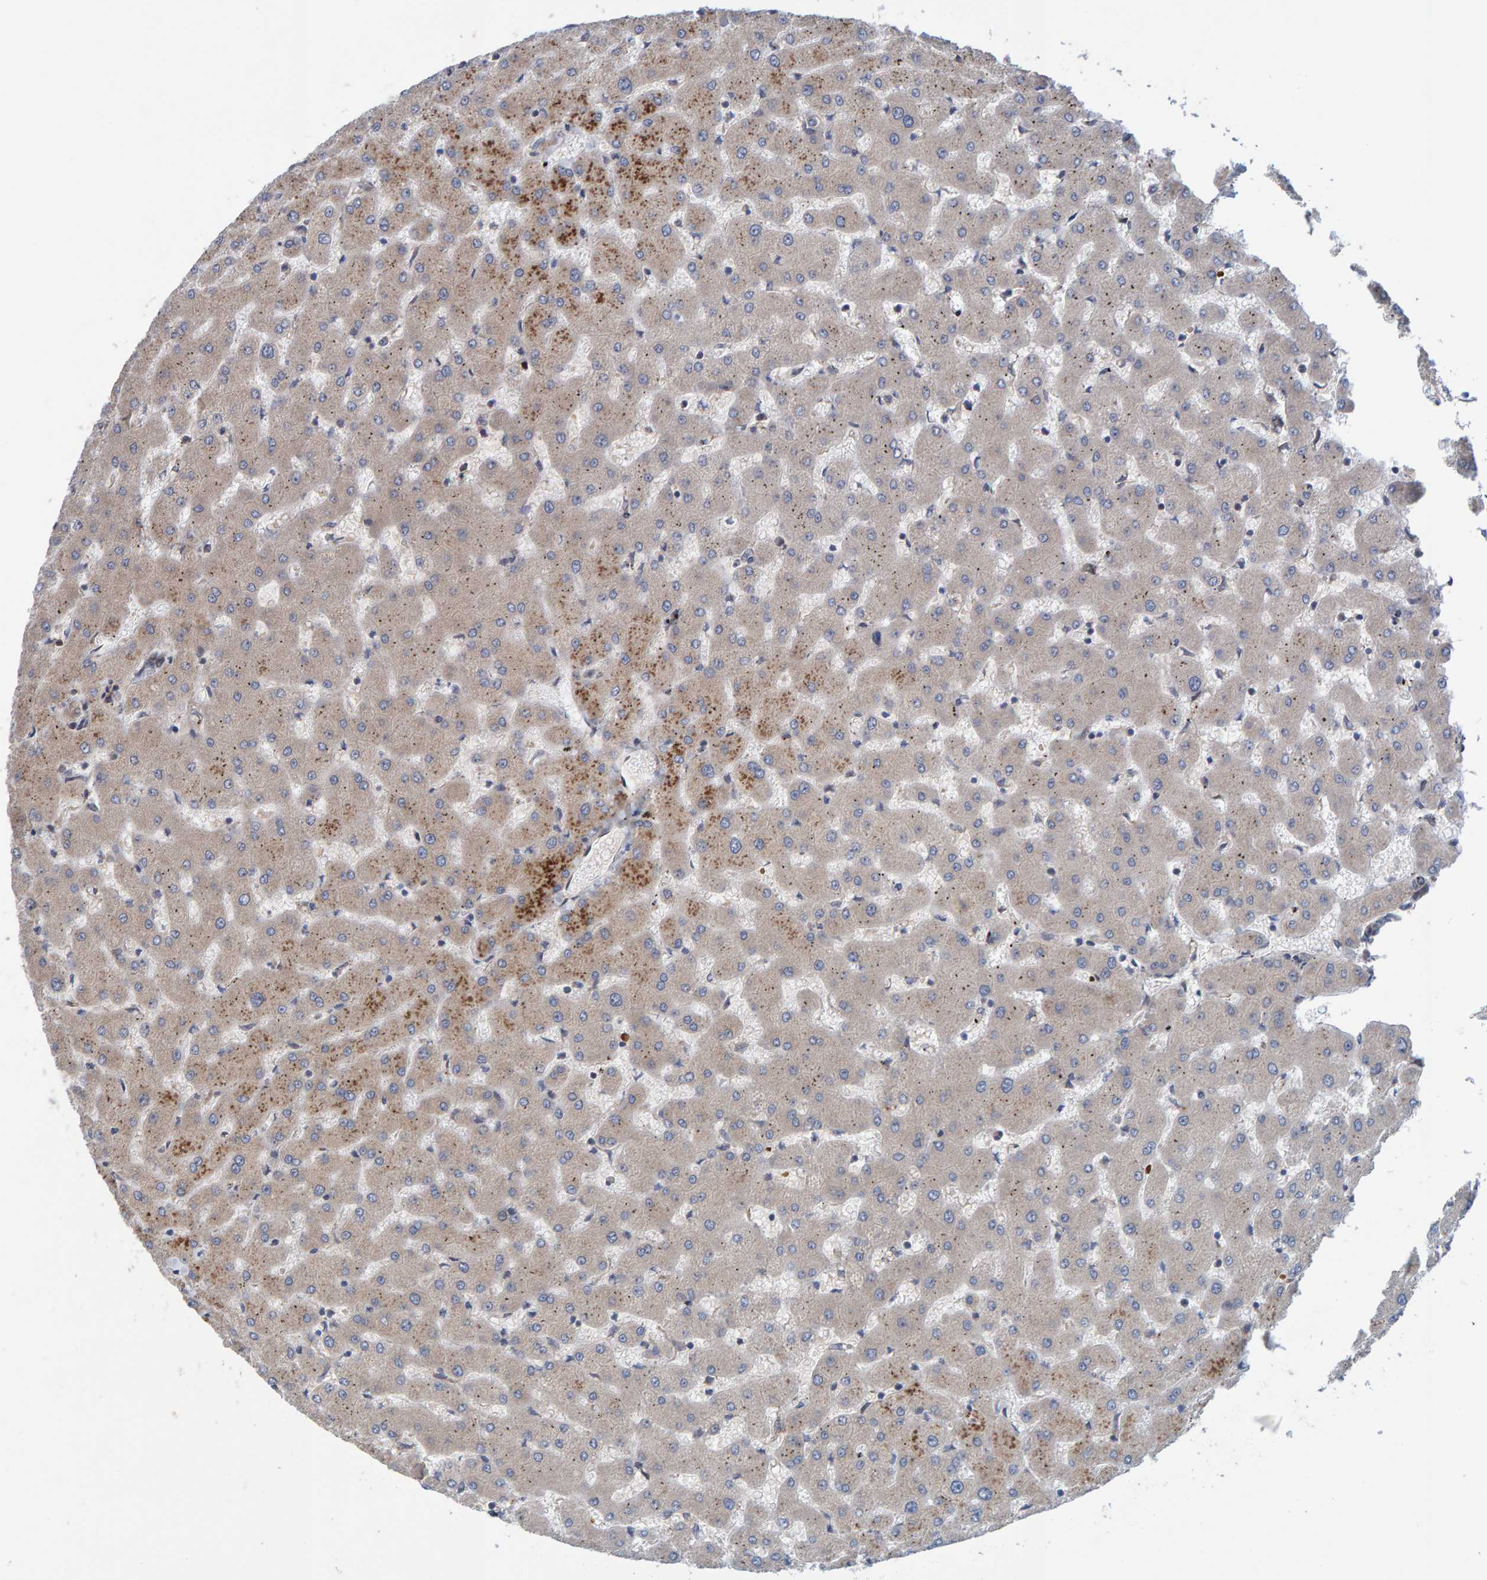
{"staining": {"intensity": "weak", "quantity": "<25%", "location": "cytoplasmic/membranous"}, "tissue": "liver", "cell_type": "Cholangiocytes", "image_type": "normal", "snomed": [{"axis": "morphology", "description": "Normal tissue, NOS"}, {"axis": "topography", "description": "Liver"}], "caption": "The photomicrograph reveals no staining of cholangiocytes in normal liver. The staining is performed using DAB (3,3'-diaminobenzidine) brown chromogen with nuclei counter-stained in using hematoxylin.", "gene": "MFSD6L", "patient": {"sex": "female", "age": 63}}